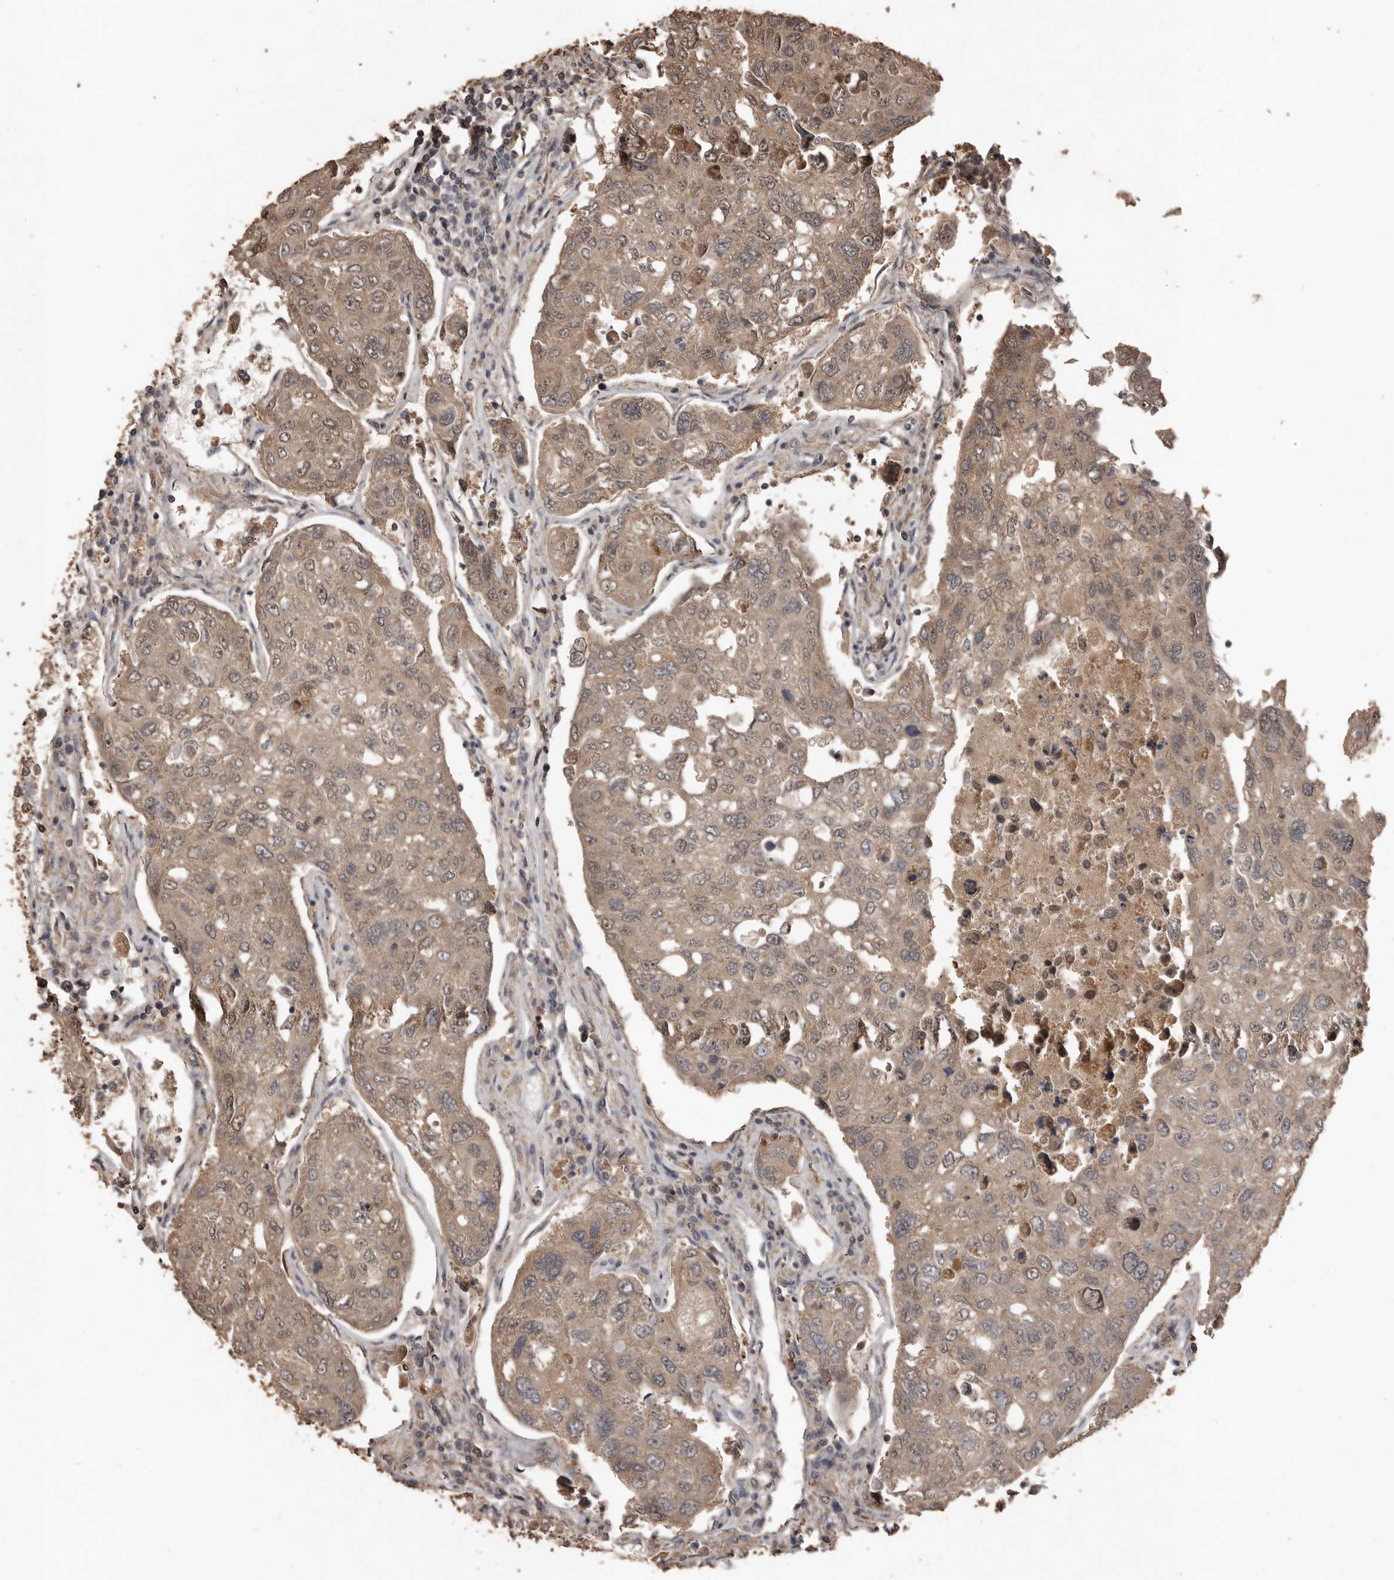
{"staining": {"intensity": "moderate", "quantity": ">75%", "location": "cytoplasmic/membranous"}, "tissue": "urothelial cancer", "cell_type": "Tumor cells", "image_type": "cancer", "snomed": [{"axis": "morphology", "description": "Urothelial carcinoma, High grade"}, {"axis": "topography", "description": "Lymph node"}, {"axis": "topography", "description": "Urinary bladder"}], "caption": "Immunohistochemistry photomicrograph of human urothelial cancer stained for a protein (brown), which displays medium levels of moderate cytoplasmic/membranous staining in approximately >75% of tumor cells.", "gene": "BAMBI", "patient": {"sex": "male", "age": 51}}